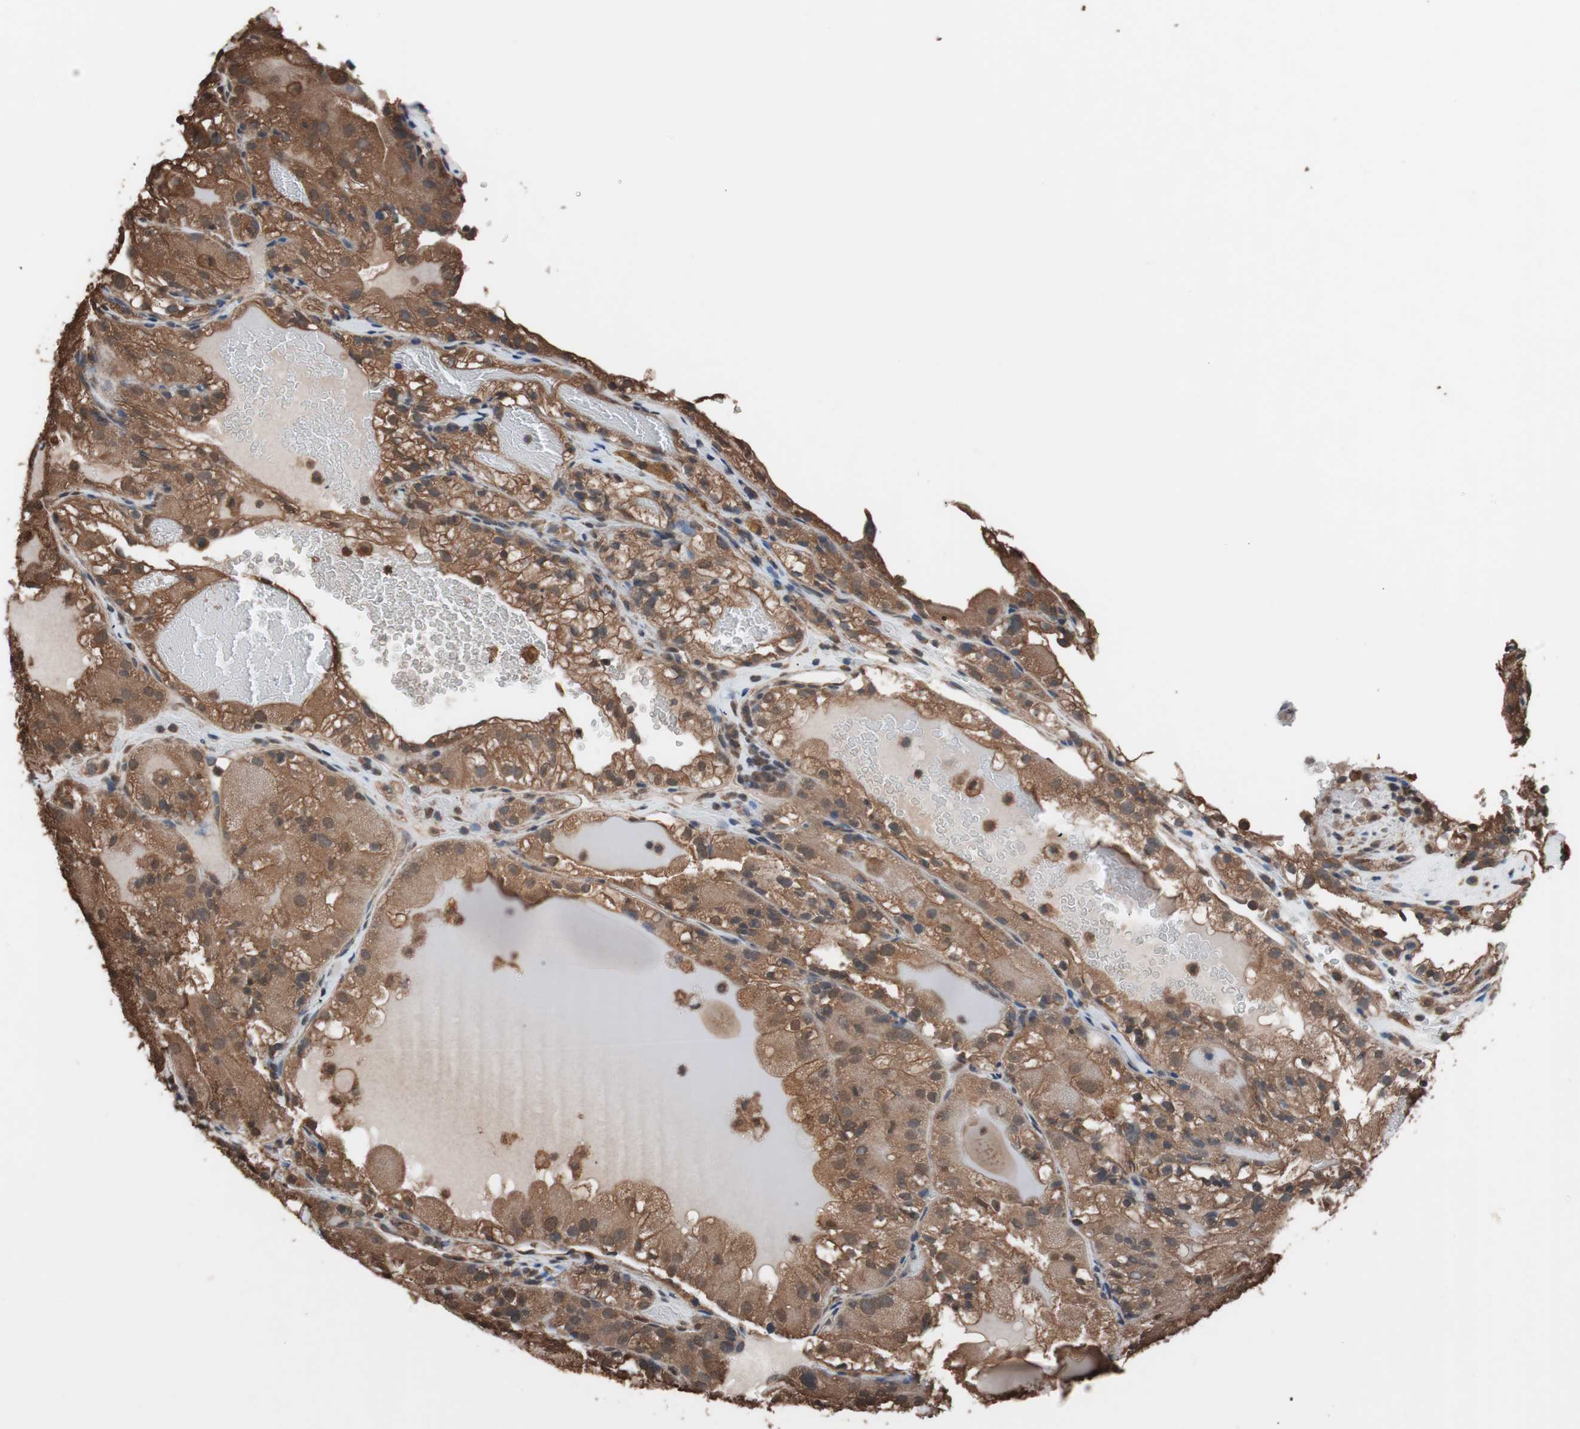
{"staining": {"intensity": "strong", "quantity": ">75%", "location": "cytoplasmic/membranous"}, "tissue": "renal cancer", "cell_type": "Tumor cells", "image_type": "cancer", "snomed": [{"axis": "morphology", "description": "Normal tissue, NOS"}, {"axis": "morphology", "description": "Adenocarcinoma, NOS"}, {"axis": "topography", "description": "Kidney"}], "caption": "Renal cancer was stained to show a protein in brown. There is high levels of strong cytoplasmic/membranous staining in approximately >75% of tumor cells.", "gene": "CALM2", "patient": {"sex": "male", "age": 61}}